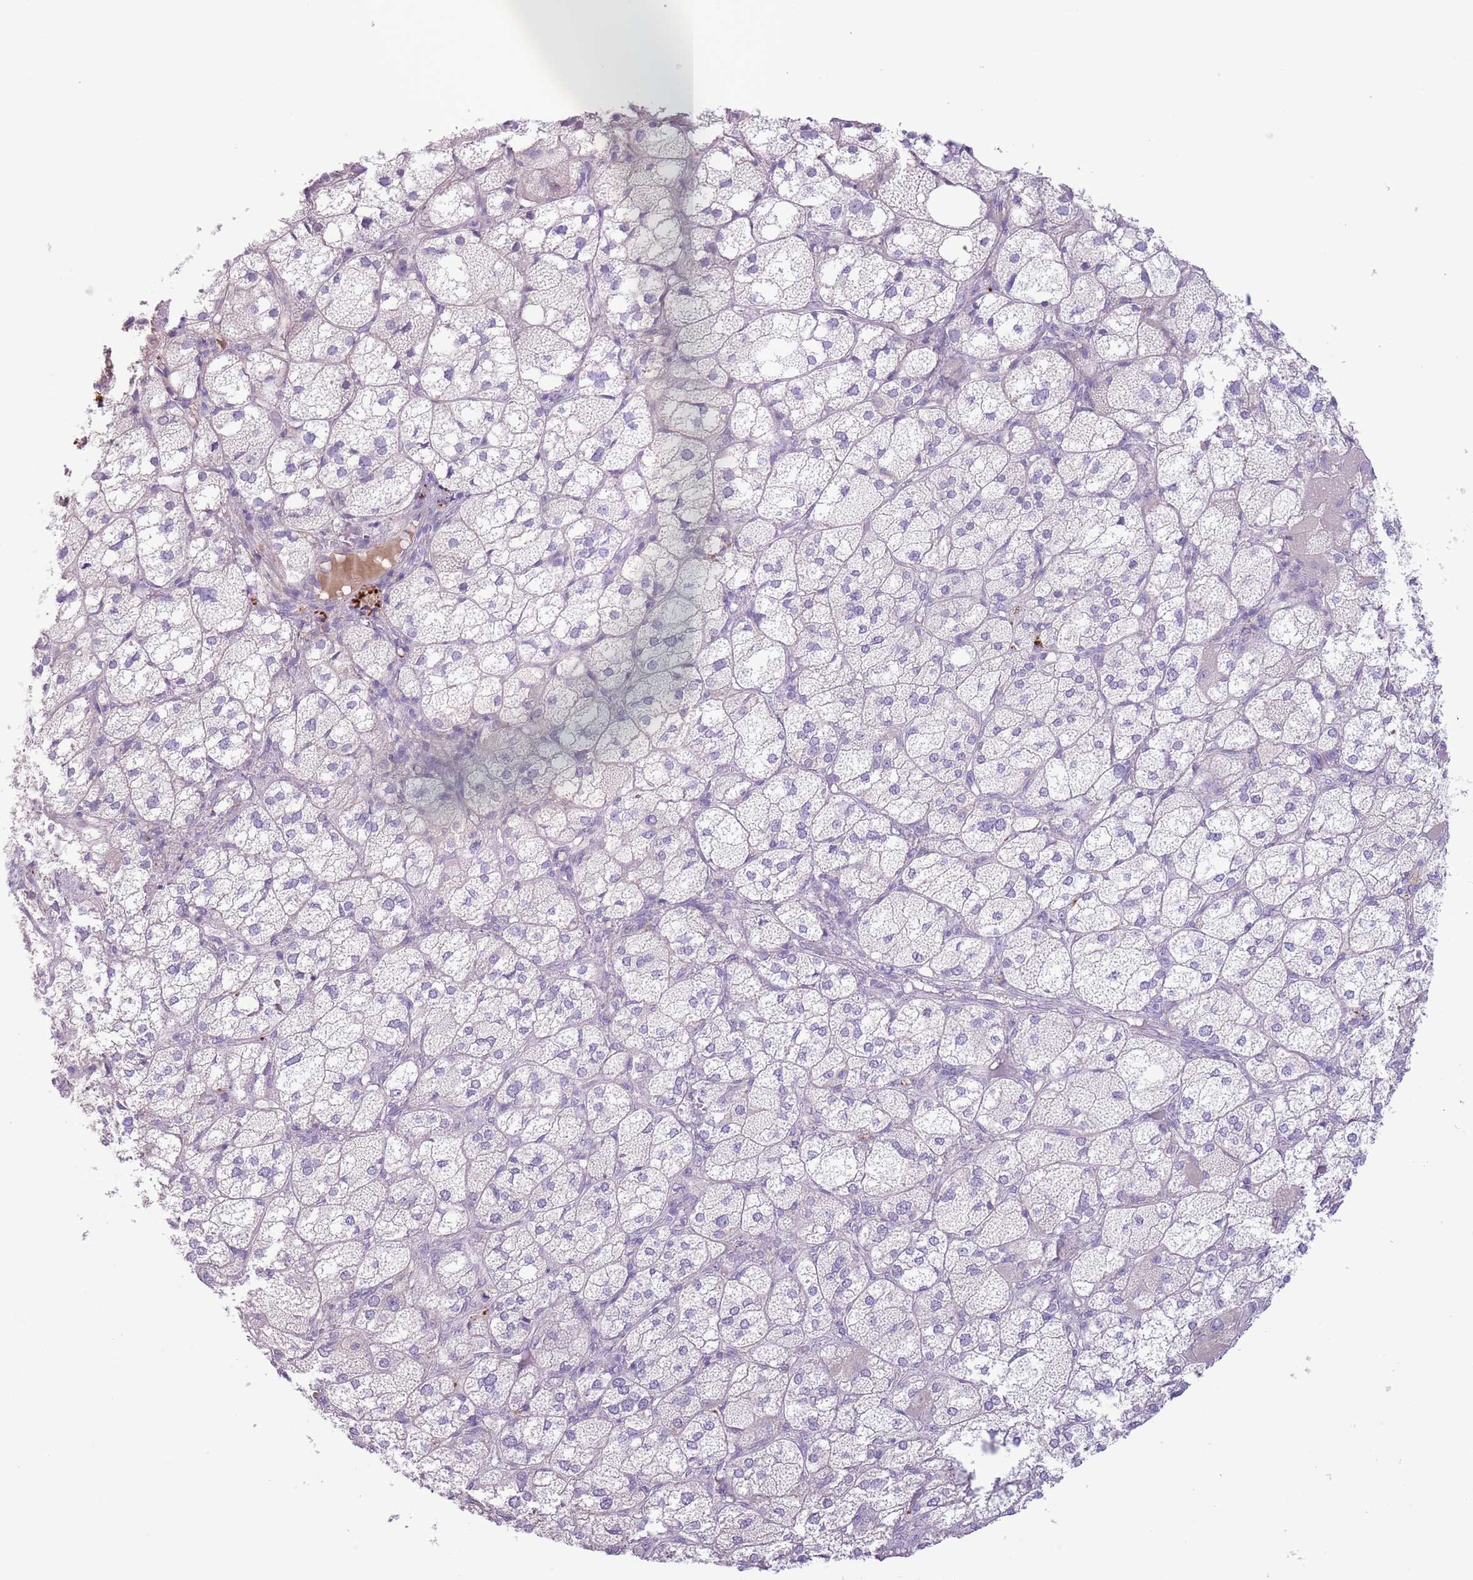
{"staining": {"intensity": "negative", "quantity": "none", "location": "none"}, "tissue": "adrenal gland", "cell_type": "Glandular cells", "image_type": "normal", "snomed": [{"axis": "morphology", "description": "Normal tissue, NOS"}, {"axis": "topography", "description": "Adrenal gland"}], "caption": "DAB immunohistochemical staining of benign adrenal gland shows no significant staining in glandular cells. Nuclei are stained in blue.", "gene": "CFH", "patient": {"sex": "female", "age": 61}}